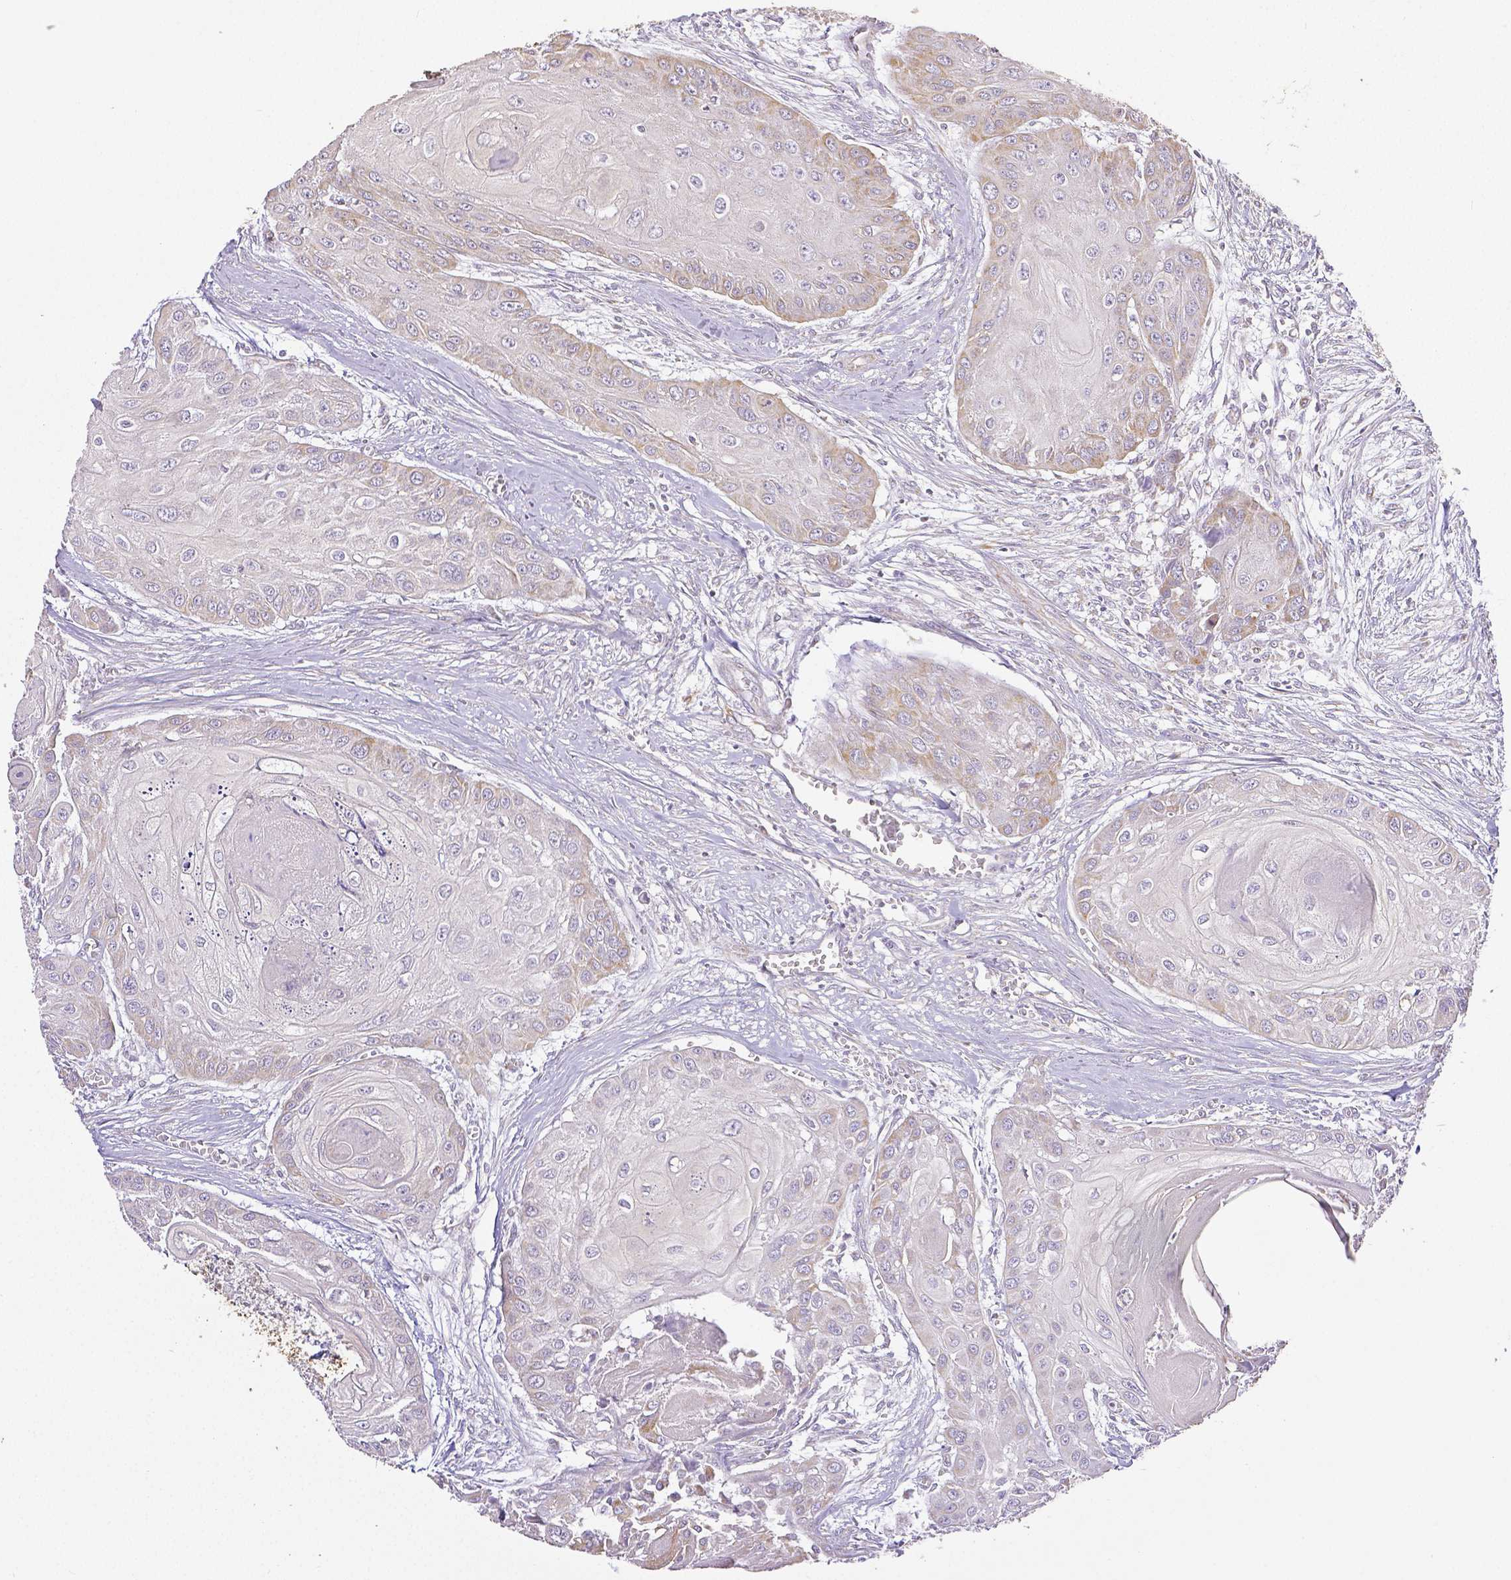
{"staining": {"intensity": "moderate", "quantity": "<25%", "location": "cytoplasmic/membranous"}, "tissue": "head and neck cancer", "cell_type": "Tumor cells", "image_type": "cancer", "snomed": [{"axis": "morphology", "description": "Squamous cell carcinoma, NOS"}, {"axis": "topography", "description": "Oral tissue"}, {"axis": "topography", "description": "Head-Neck"}], "caption": "Moderate cytoplasmic/membranous protein expression is seen in about <25% of tumor cells in head and neck squamous cell carcinoma. The protein is stained brown, and the nuclei are stained in blue (DAB IHC with brightfield microscopy, high magnification).", "gene": "SDHB", "patient": {"sex": "male", "age": 71}}